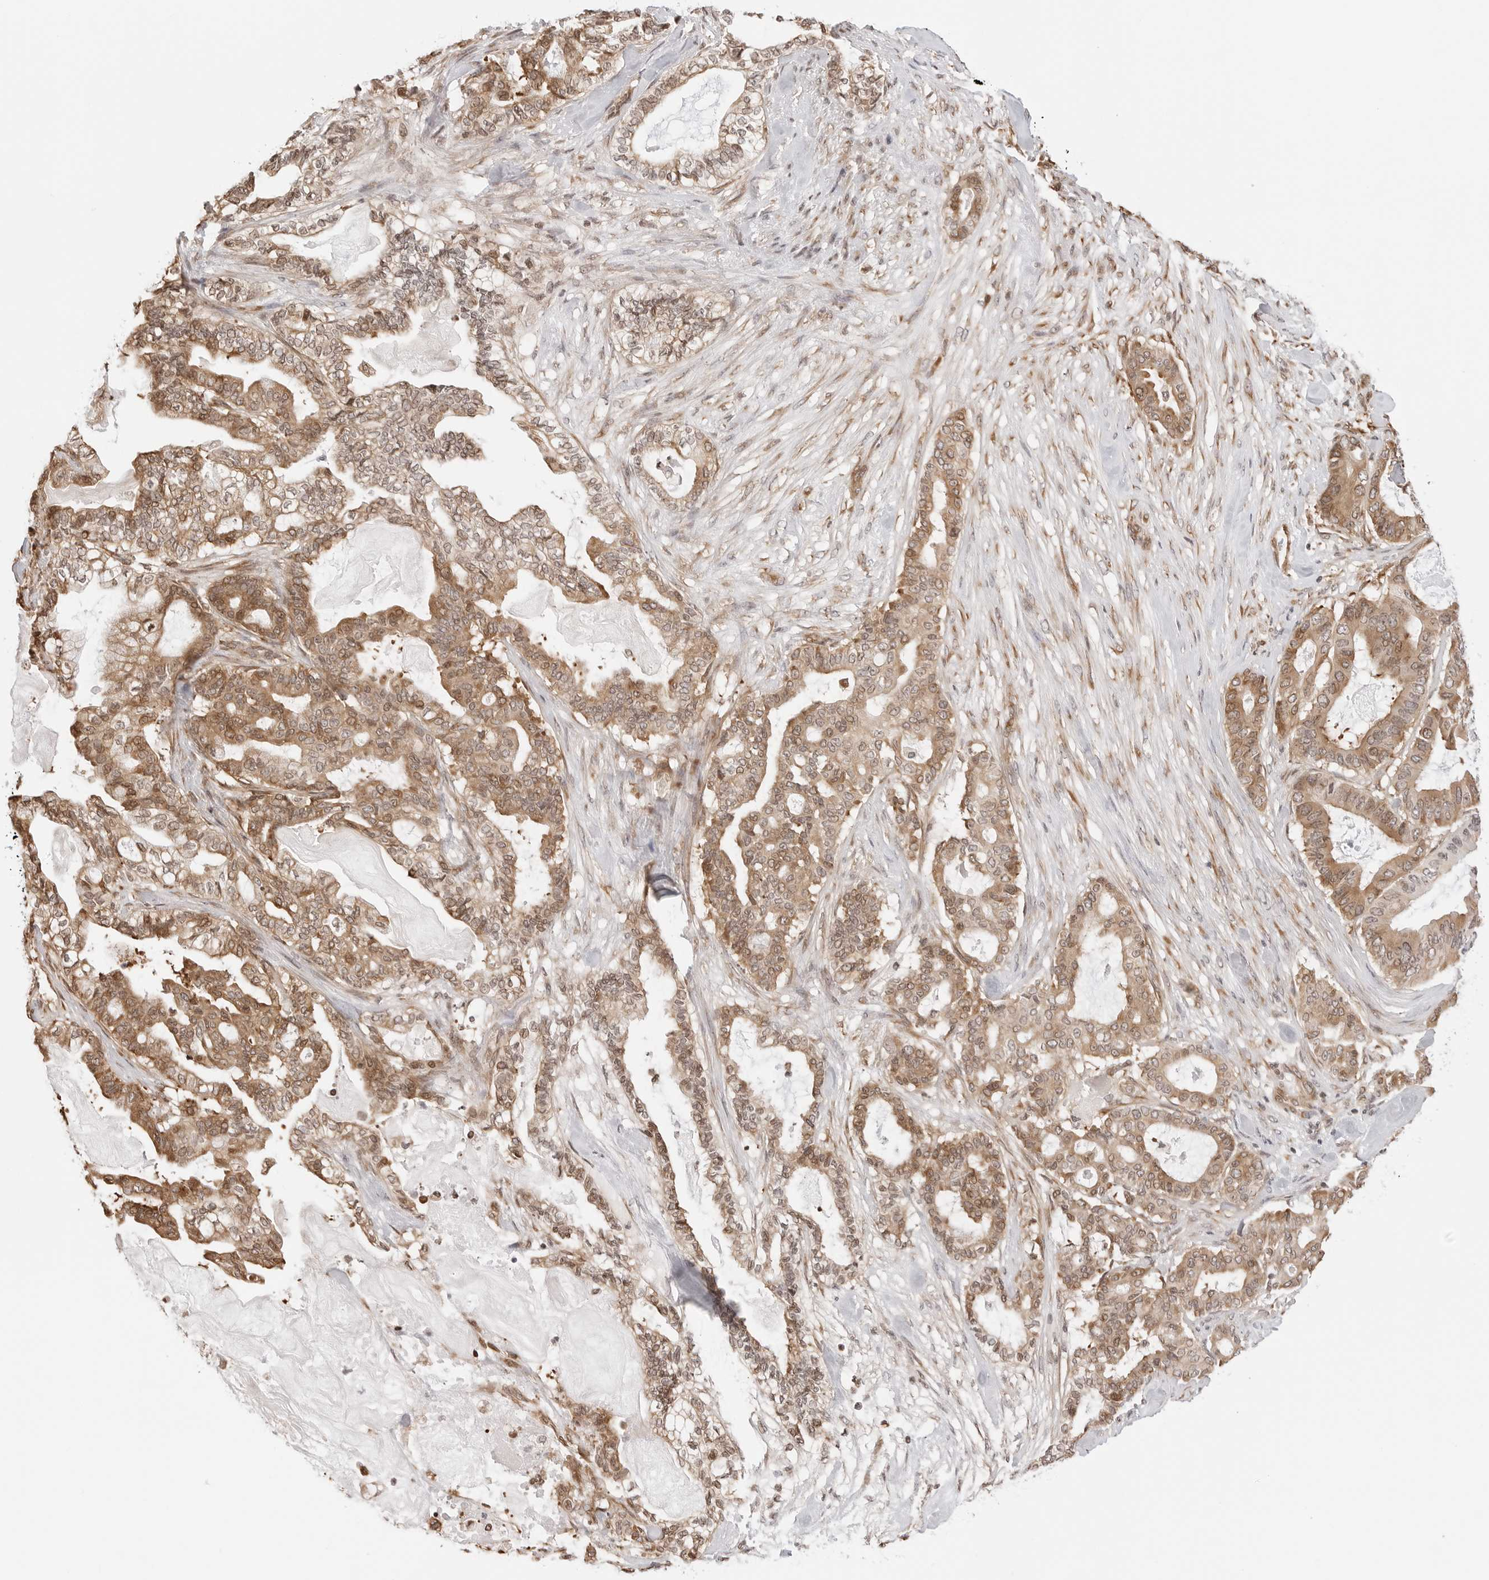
{"staining": {"intensity": "moderate", "quantity": ">75%", "location": "cytoplasmic/membranous,nuclear"}, "tissue": "pancreatic cancer", "cell_type": "Tumor cells", "image_type": "cancer", "snomed": [{"axis": "morphology", "description": "Adenocarcinoma, NOS"}, {"axis": "topography", "description": "Pancreas"}], "caption": "Protein positivity by immunohistochemistry (IHC) demonstrates moderate cytoplasmic/membranous and nuclear positivity in about >75% of tumor cells in pancreatic adenocarcinoma.", "gene": "FKBP14", "patient": {"sex": "male", "age": 63}}